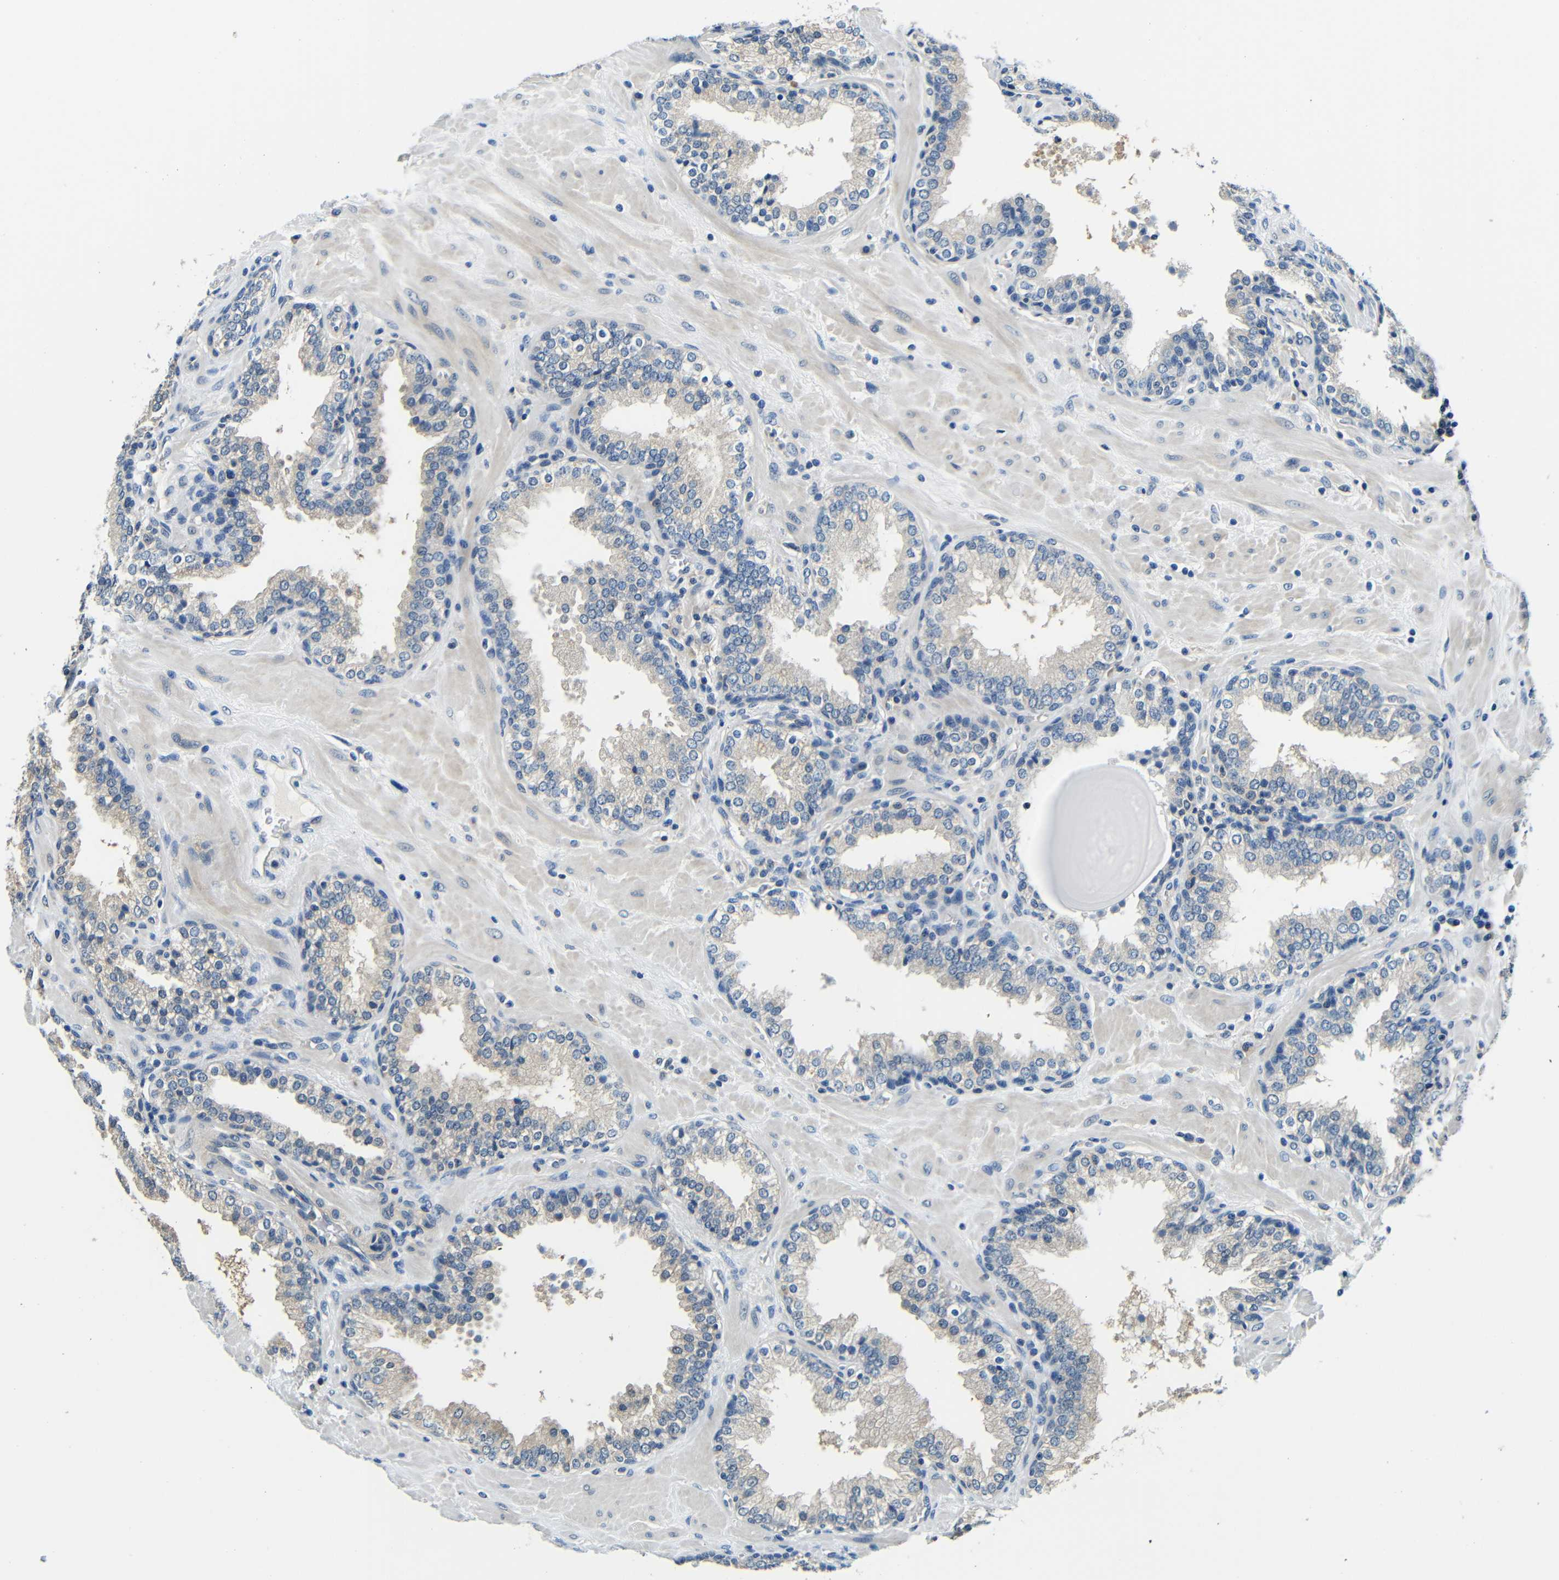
{"staining": {"intensity": "negative", "quantity": "none", "location": "none"}, "tissue": "prostate", "cell_type": "Glandular cells", "image_type": "normal", "snomed": [{"axis": "morphology", "description": "Normal tissue, NOS"}, {"axis": "topography", "description": "Prostate"}], "caption": "Immunohistochemistry image of benign human prostate stained for a protein (brown), which displays no staining in glandular cells.", "gene": "ADAP1", "patient": {"sex": "male", "age": 51}}